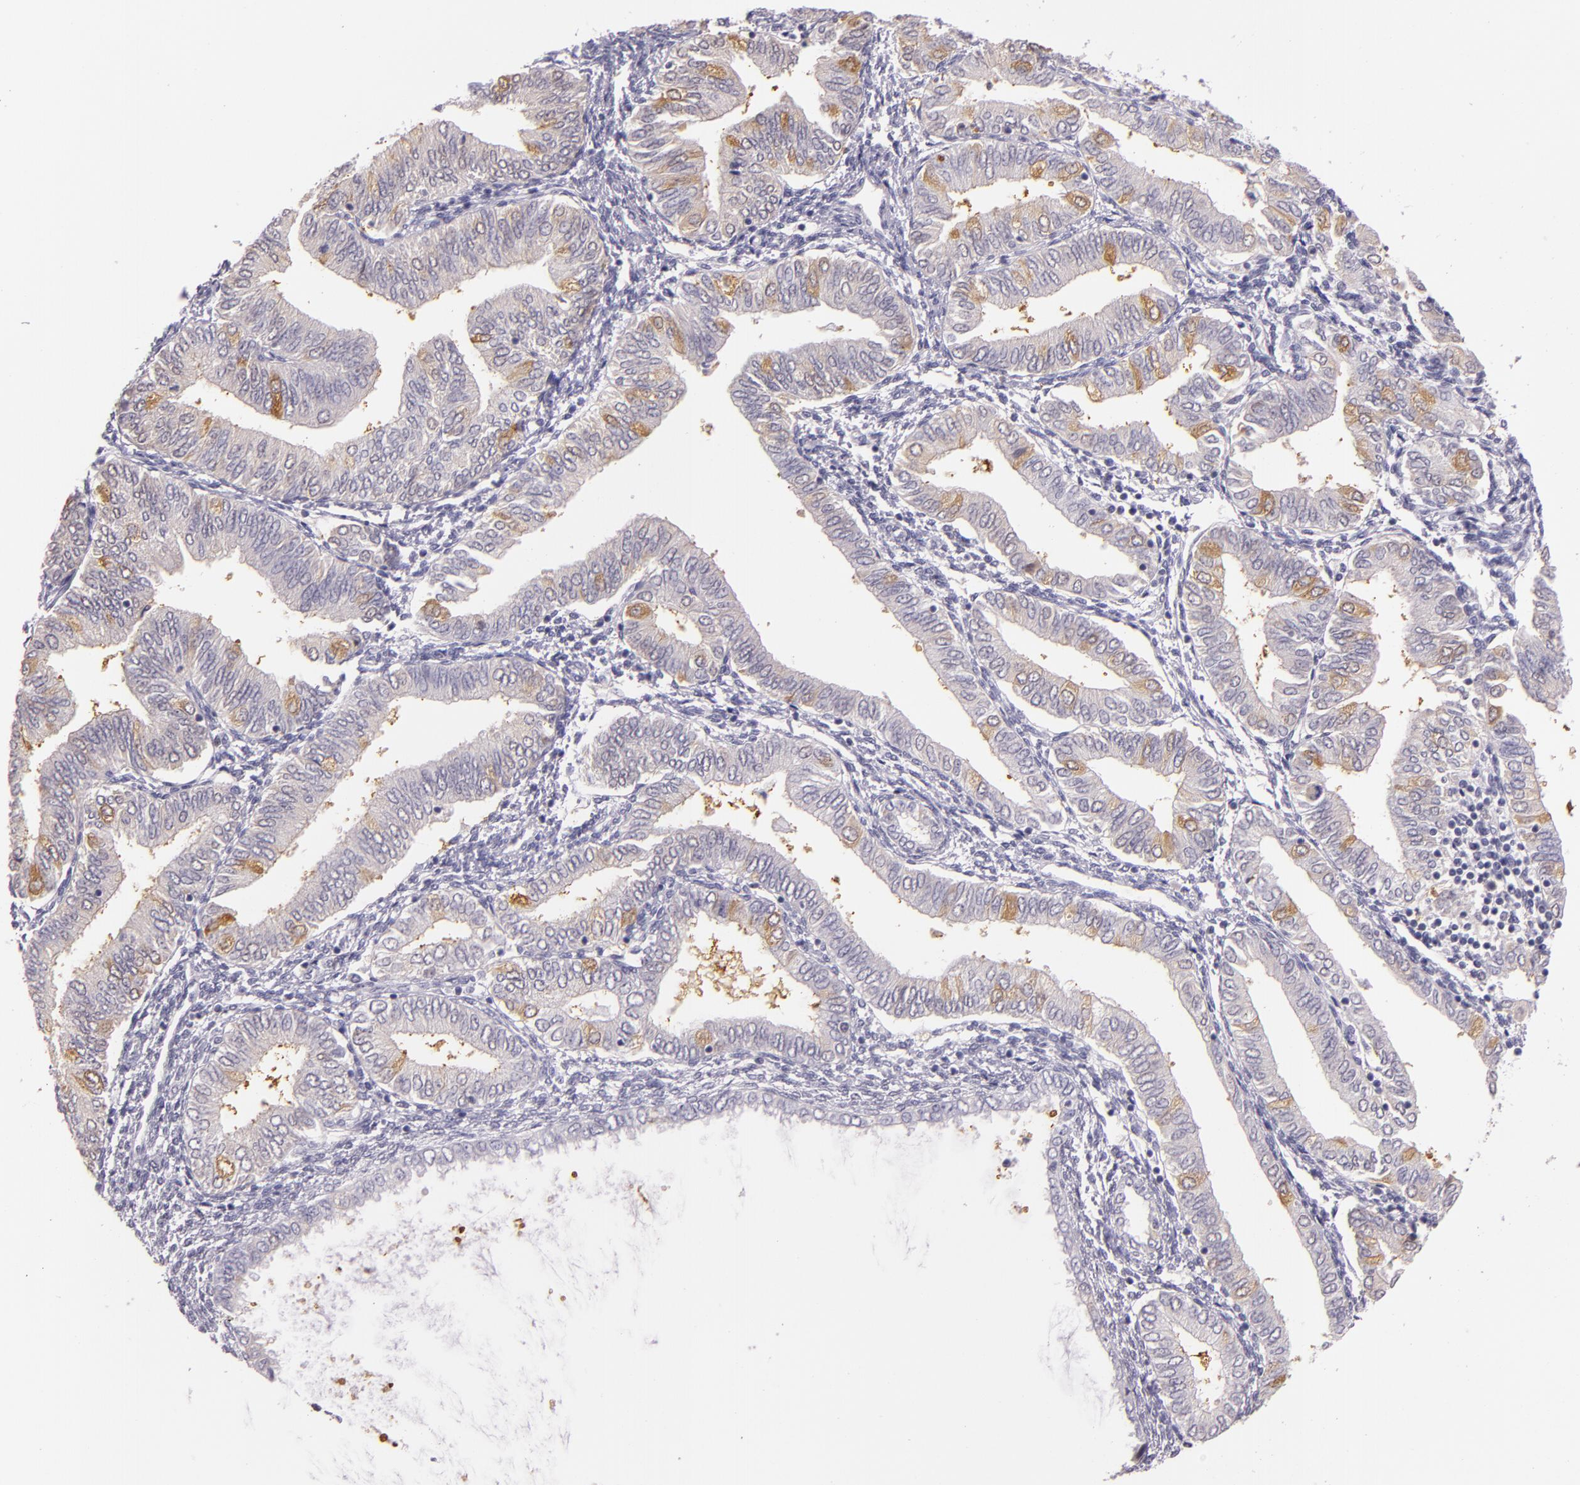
{"staining": {"intensity": "moderate", "quantity": "<25%", "location": "cytoplasmic/membranous,nuclear"}, "tissue": "endometrial cancer", "cell_type": "Tumor cells", "image_type": "cancer", "snomed": [{"axis": "morphology", "description": "Adenocarcinoma, NOS"}, {"axis": "topography", "description": "Endometrium"}], "caption": "Immunohistochemical staining of endometrial cancer reveals low levels of moderate cytoplasmic/membranous and nuclear expression in approximately <25% of tumor cells.", "gene": "HSPA8", "patient": {"sex": "female", "age": 51}}